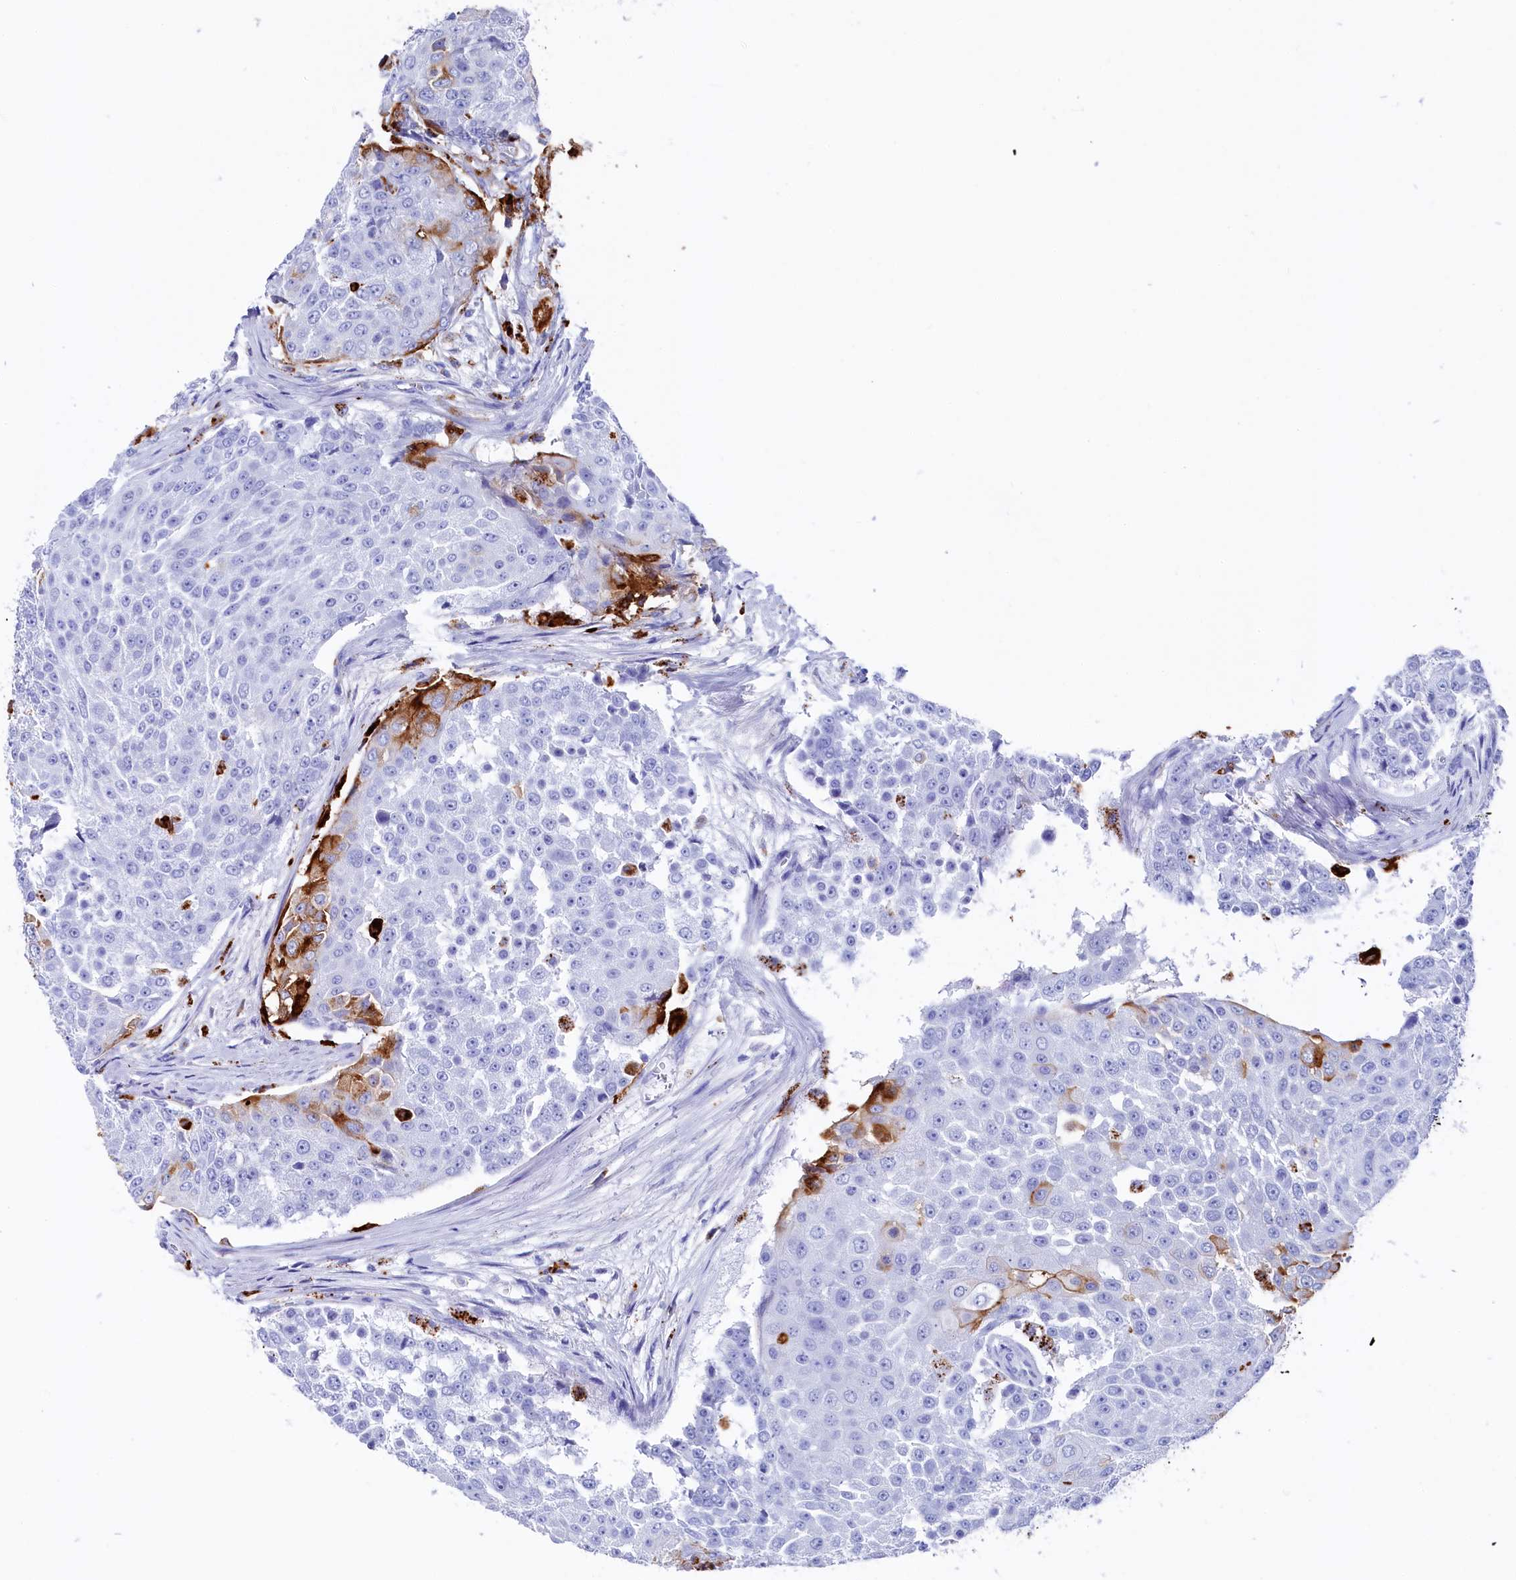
{"staining": {"intensity": "moderate", "quantity": "<25%", "location": "cytoplasmic/membranous"}, "tissue": "urothelial cancer", "cell_type": "Tumor cells", "image_type": "cancer", "snomed": [{"axis": "morphology", "description": "Urothelial carcinoma, High grade"}, {"axis": "topography", "description": "Urinary bladder"}], "caption": "Human urothelial cancer stained with a brown dye shows moderate cytoplasmic/membranous positive positivity in about <25% of tumor cells.", "gene": "PLAC8", "patient": {"sex": "female", "age": 63}}